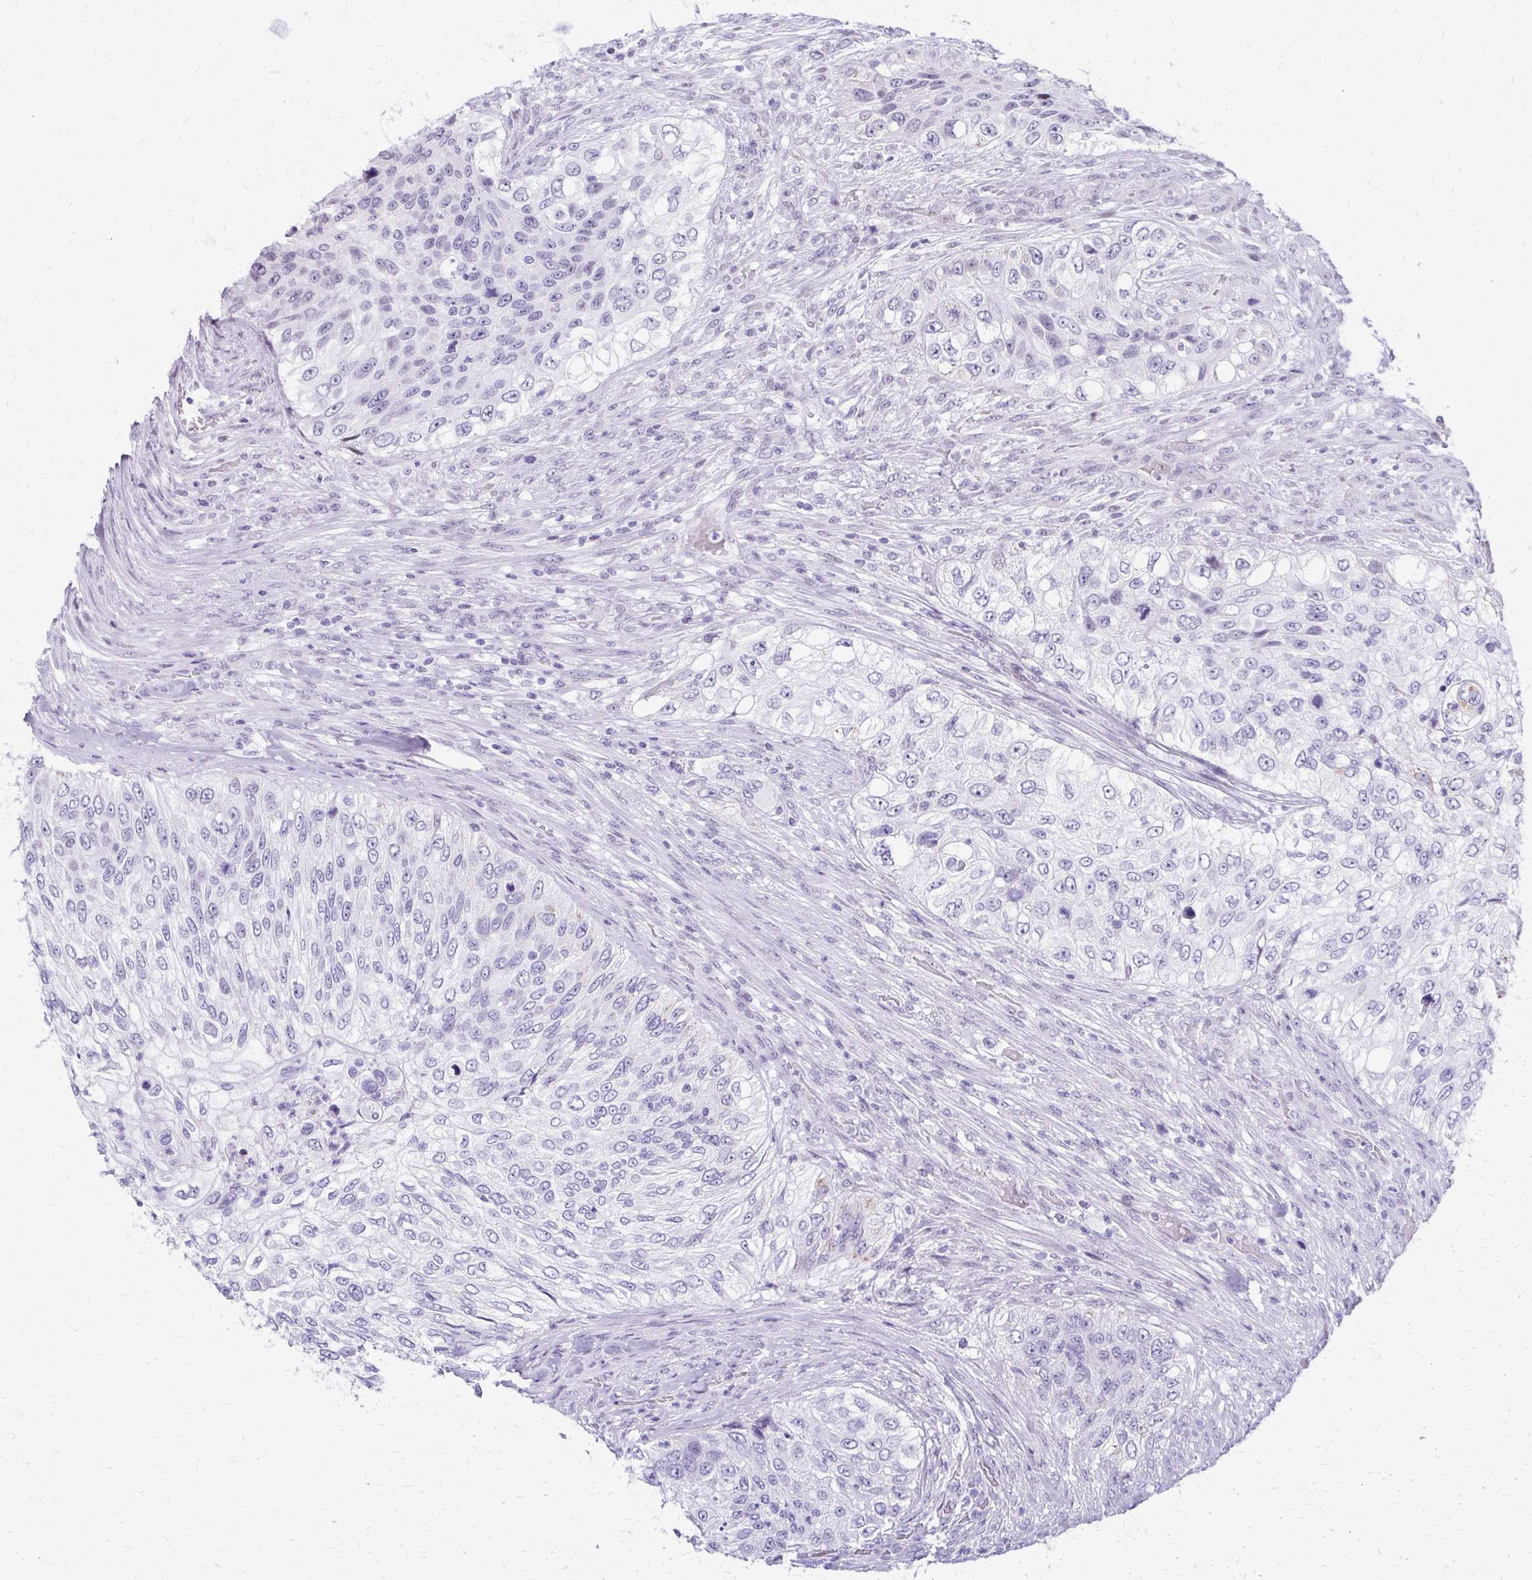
{"staining": {"intensity": "negative", "quantity": "none", "location": "none"}, "tissue": "urothelial cancer", "cell_type": "Tumor cells", "image_type": "cancer", "snomed": [{"axis": "morphology", "description": "Urothelial carcinoma, High grade"}, {"axis": "topography", "description": "Urinary bladder"}], "caption": "Tumor cells show no significant protein expression in urothelial cancer.", "gene": "FAM162B", "patient": {"sex": "female", "age": 60}}